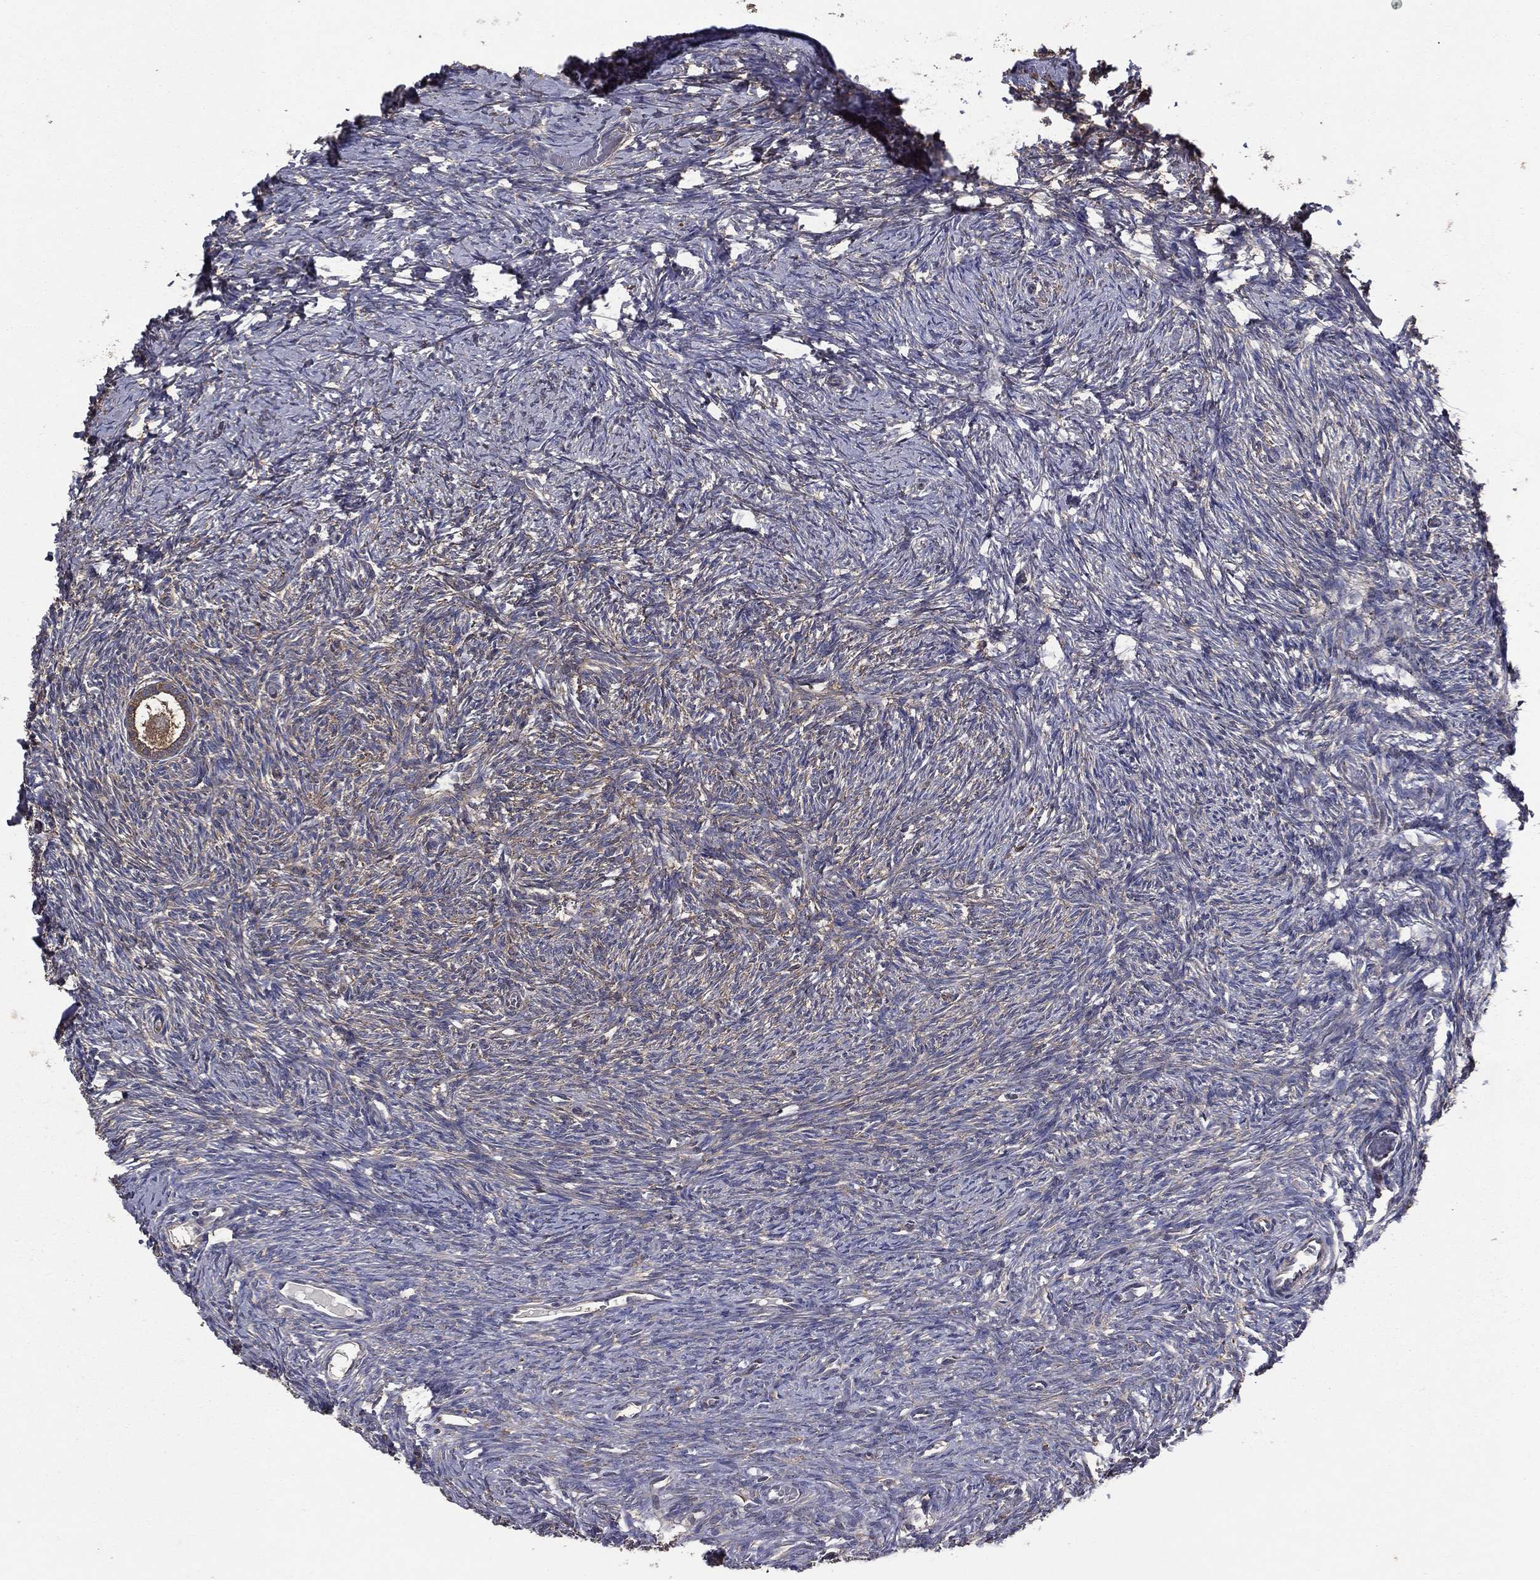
{"staining": {"intensity": "moderate", "quantity": ">75%", "location": "cytoplasmic/membranous"}, "tissue": "ovary", "cell_type": "Follicle cells", "image_type": "normal", "snomed": [{"axis": "morphology", "description": "Normal tissue, NOS"}, {"axis": "topography", "description": "Ovary"}], "caption": "Immunohistochemistry micrograph of normal human ovary stained for a protein (brown), which displays medium levels of moderate cytoplasmic/membranous expression in approximately >75% of follicle cells.", "gene": "SARS1", "patient": {"sex": "female", "age": 39}}